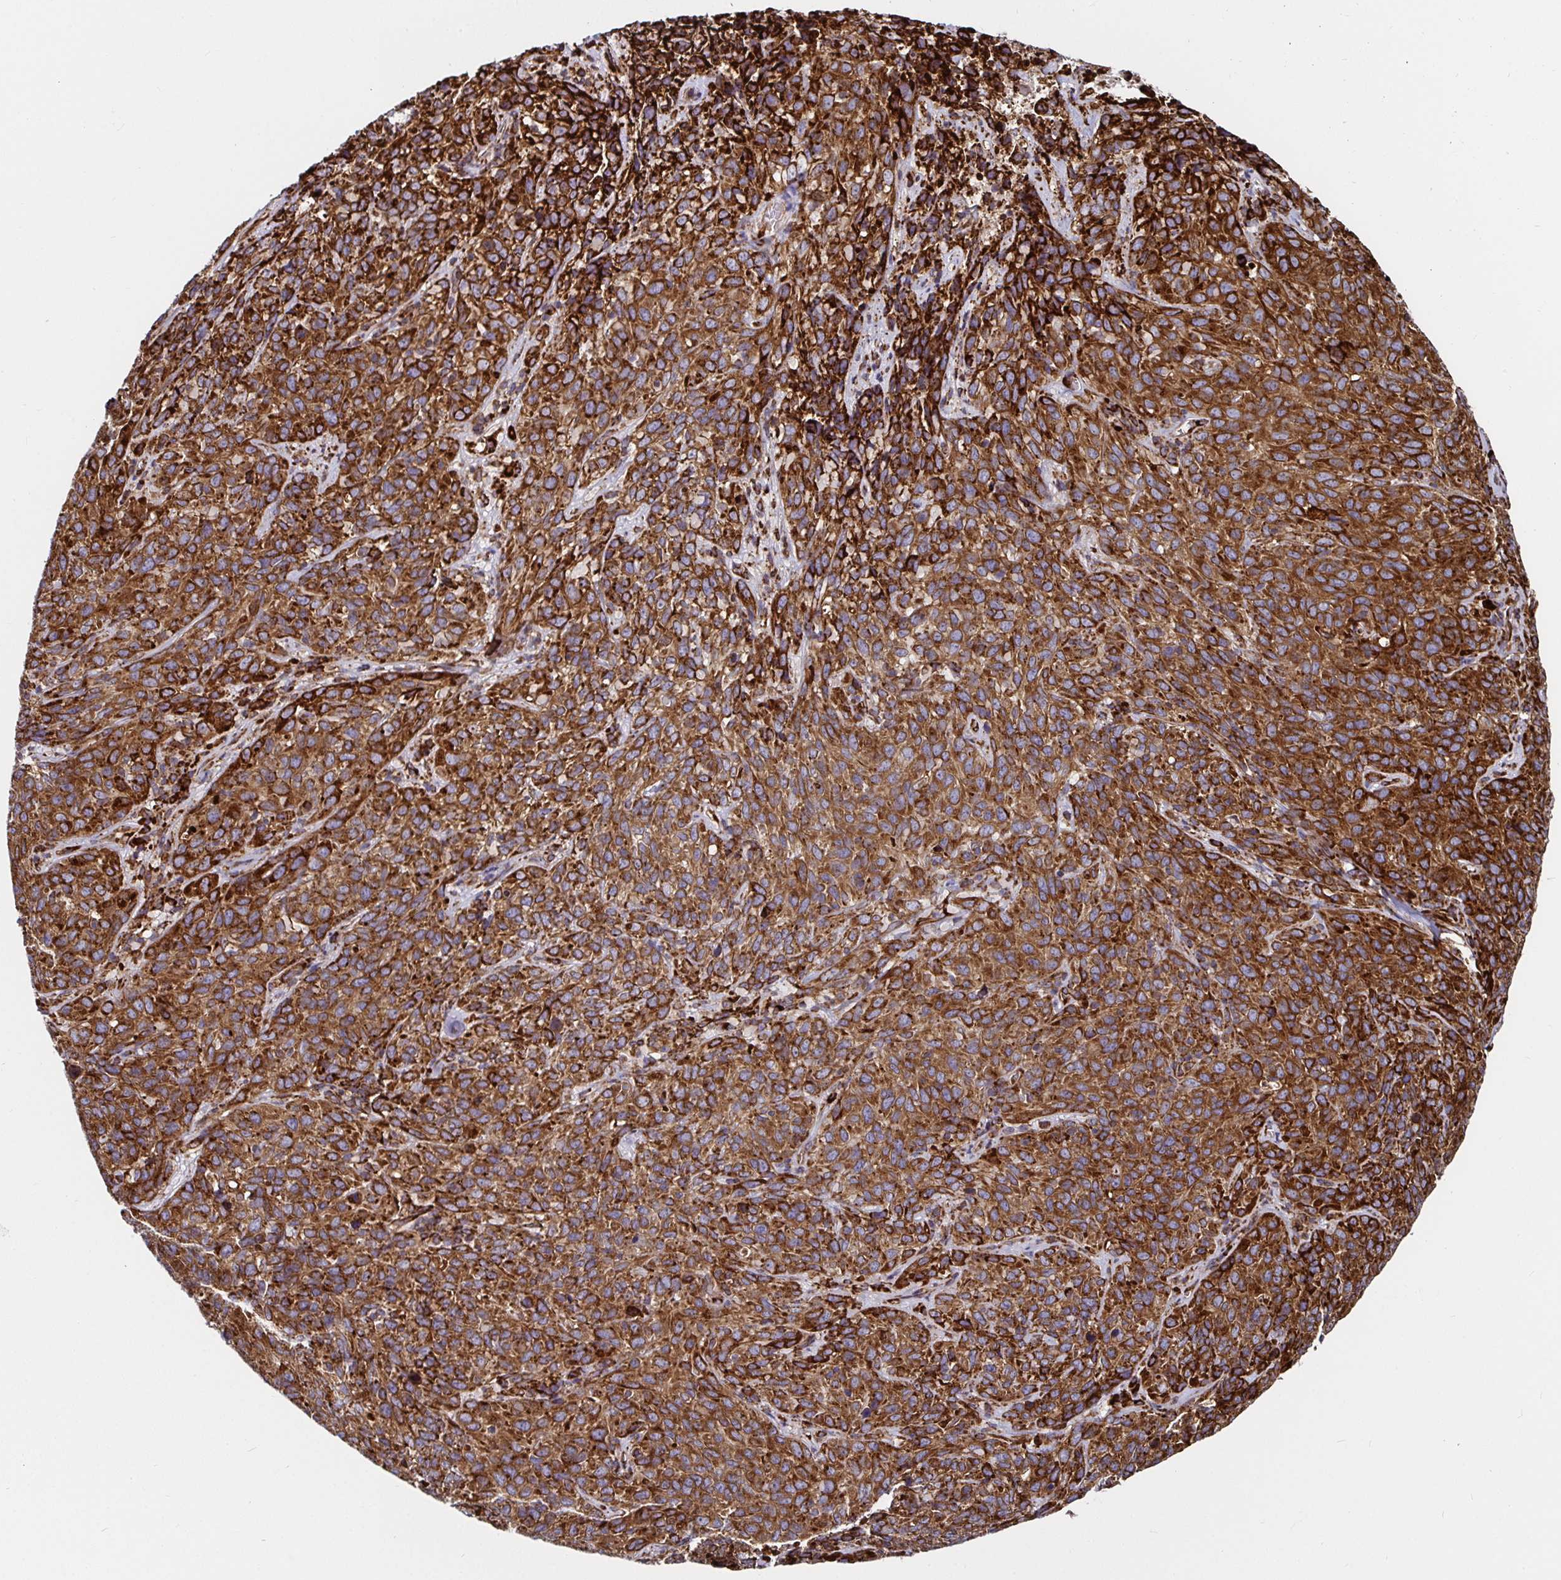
{"staining": {"intensity": "strong", "quantity": ">75%", "location": "cytoplasmic/membranous"}, "tissue": "cervical cancer", "cell_type": "Tumor cells", "image_type": "cancer", "snomed": [{"axis": "morphology", "description": "Squamous cell carcinoma, NOS"}, {"axis": "topography", "description": "Cervix"}], "caption": "Tumor cells reveal strong cytoplasmic/membranous expression in approximately >75% of cells in squamous cell carcinoma (cervical). The protein of interest is stained brown, and the nuclei are stained in blue (DAB IHC with brightfield microscopy, high magnification).", "gene": "SMYD3", "patient": {"sex": "female", "age": 51}}